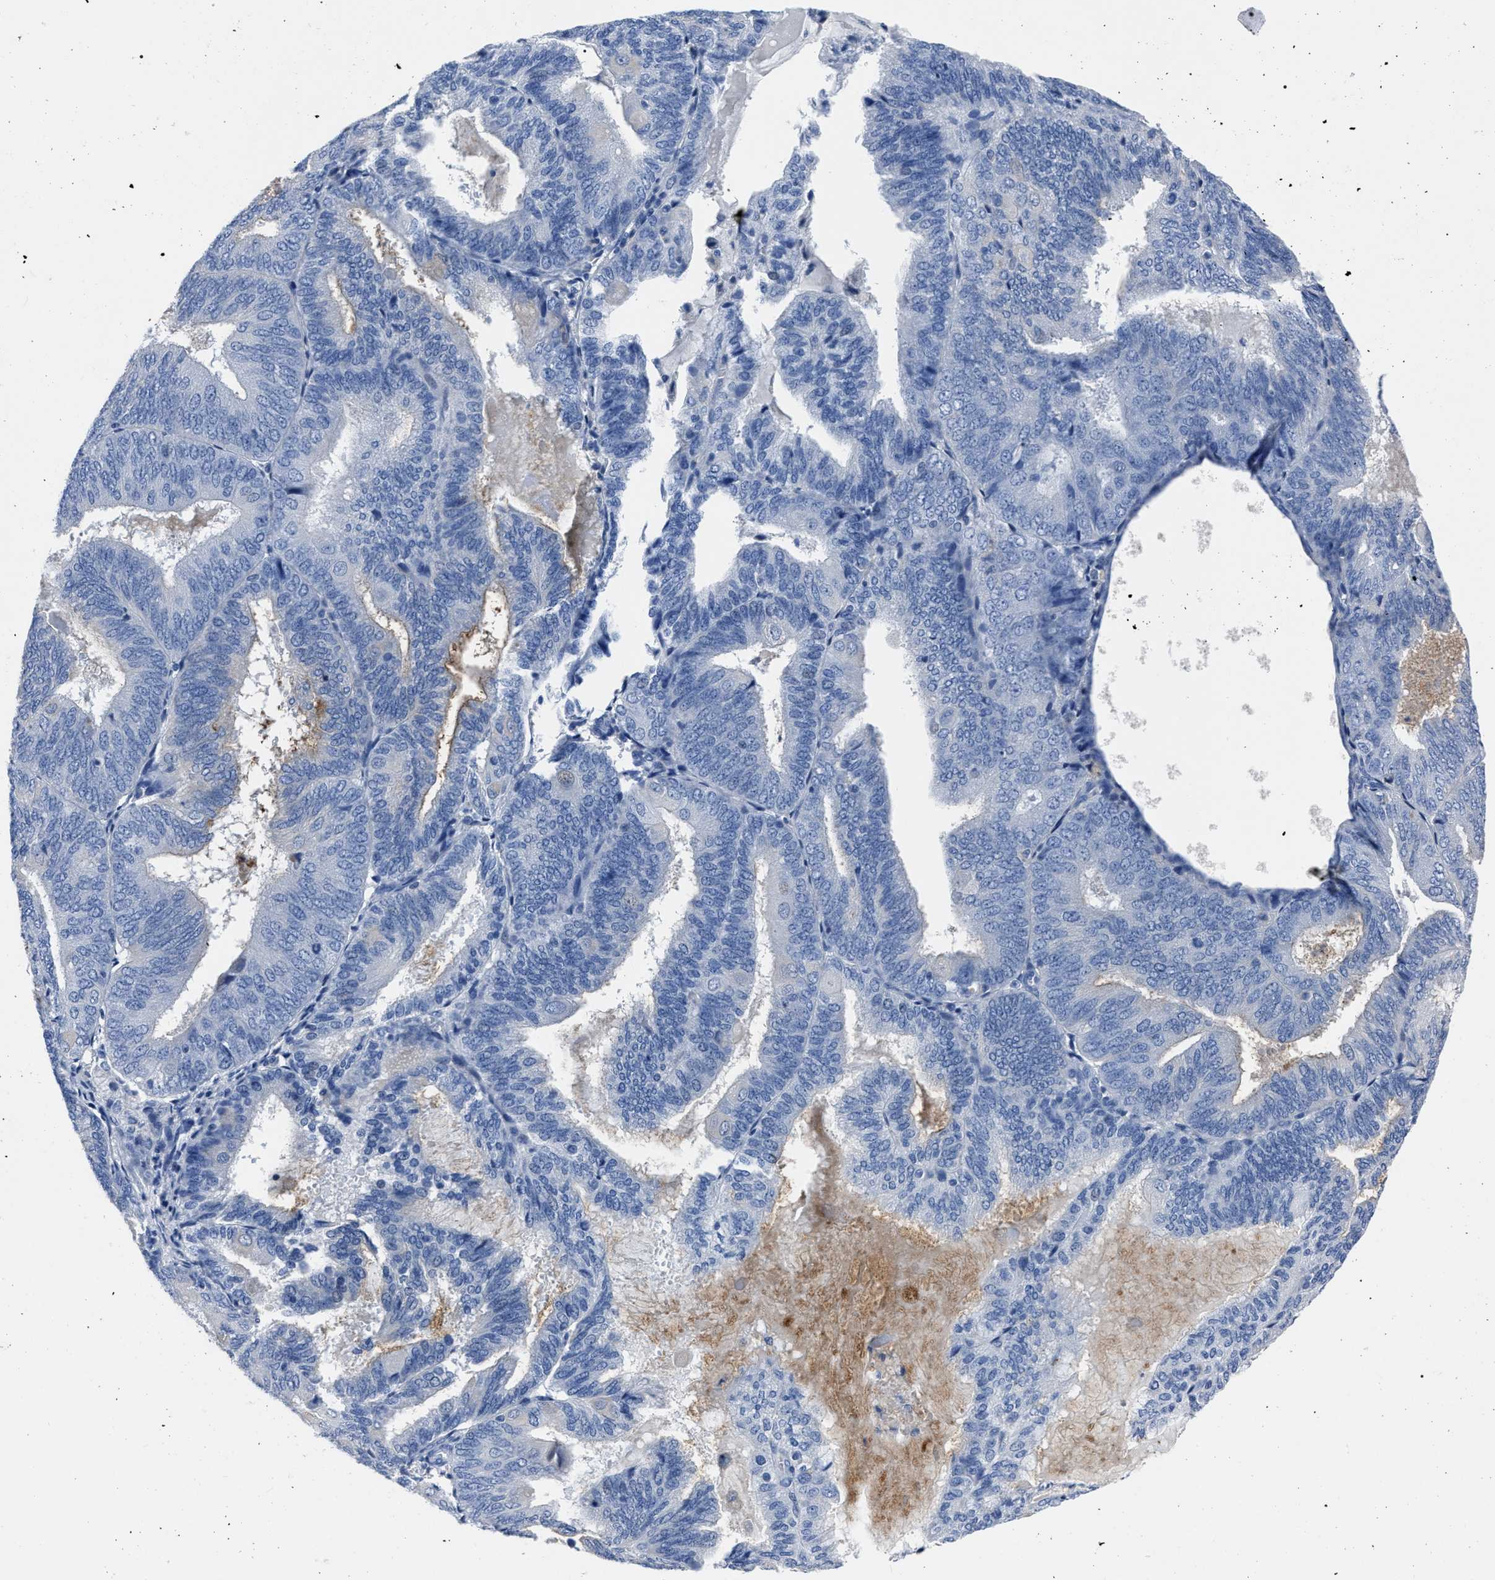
{"staining": {"intensity": "weak", "quantity": "<25%", "location": "cytoplasmic/membranous"}, "tissue": "endometrial cancer", "cell_type": "Tumor cells", "image_type": "cancer", "snomed": [{"axis": "morphology", "description": "Adenocarcinoma, NOS"}, {"axis": "topography", "description": "Endometrium"}], "caption": "IHC histopathology image of neoplastic tissue: human endometrial adenocarcinoma stained with DAB (3,3'-diaminobenzidine) exhibits no significant protein staining in tumor cells. Brightfield microscopy of immunohistochemistry stained with DAB (brown) and hematoxylin (blue), captured at high magnification.", "gene": "MOV10L1", "patient": {"sex": "female", "age": 81}}